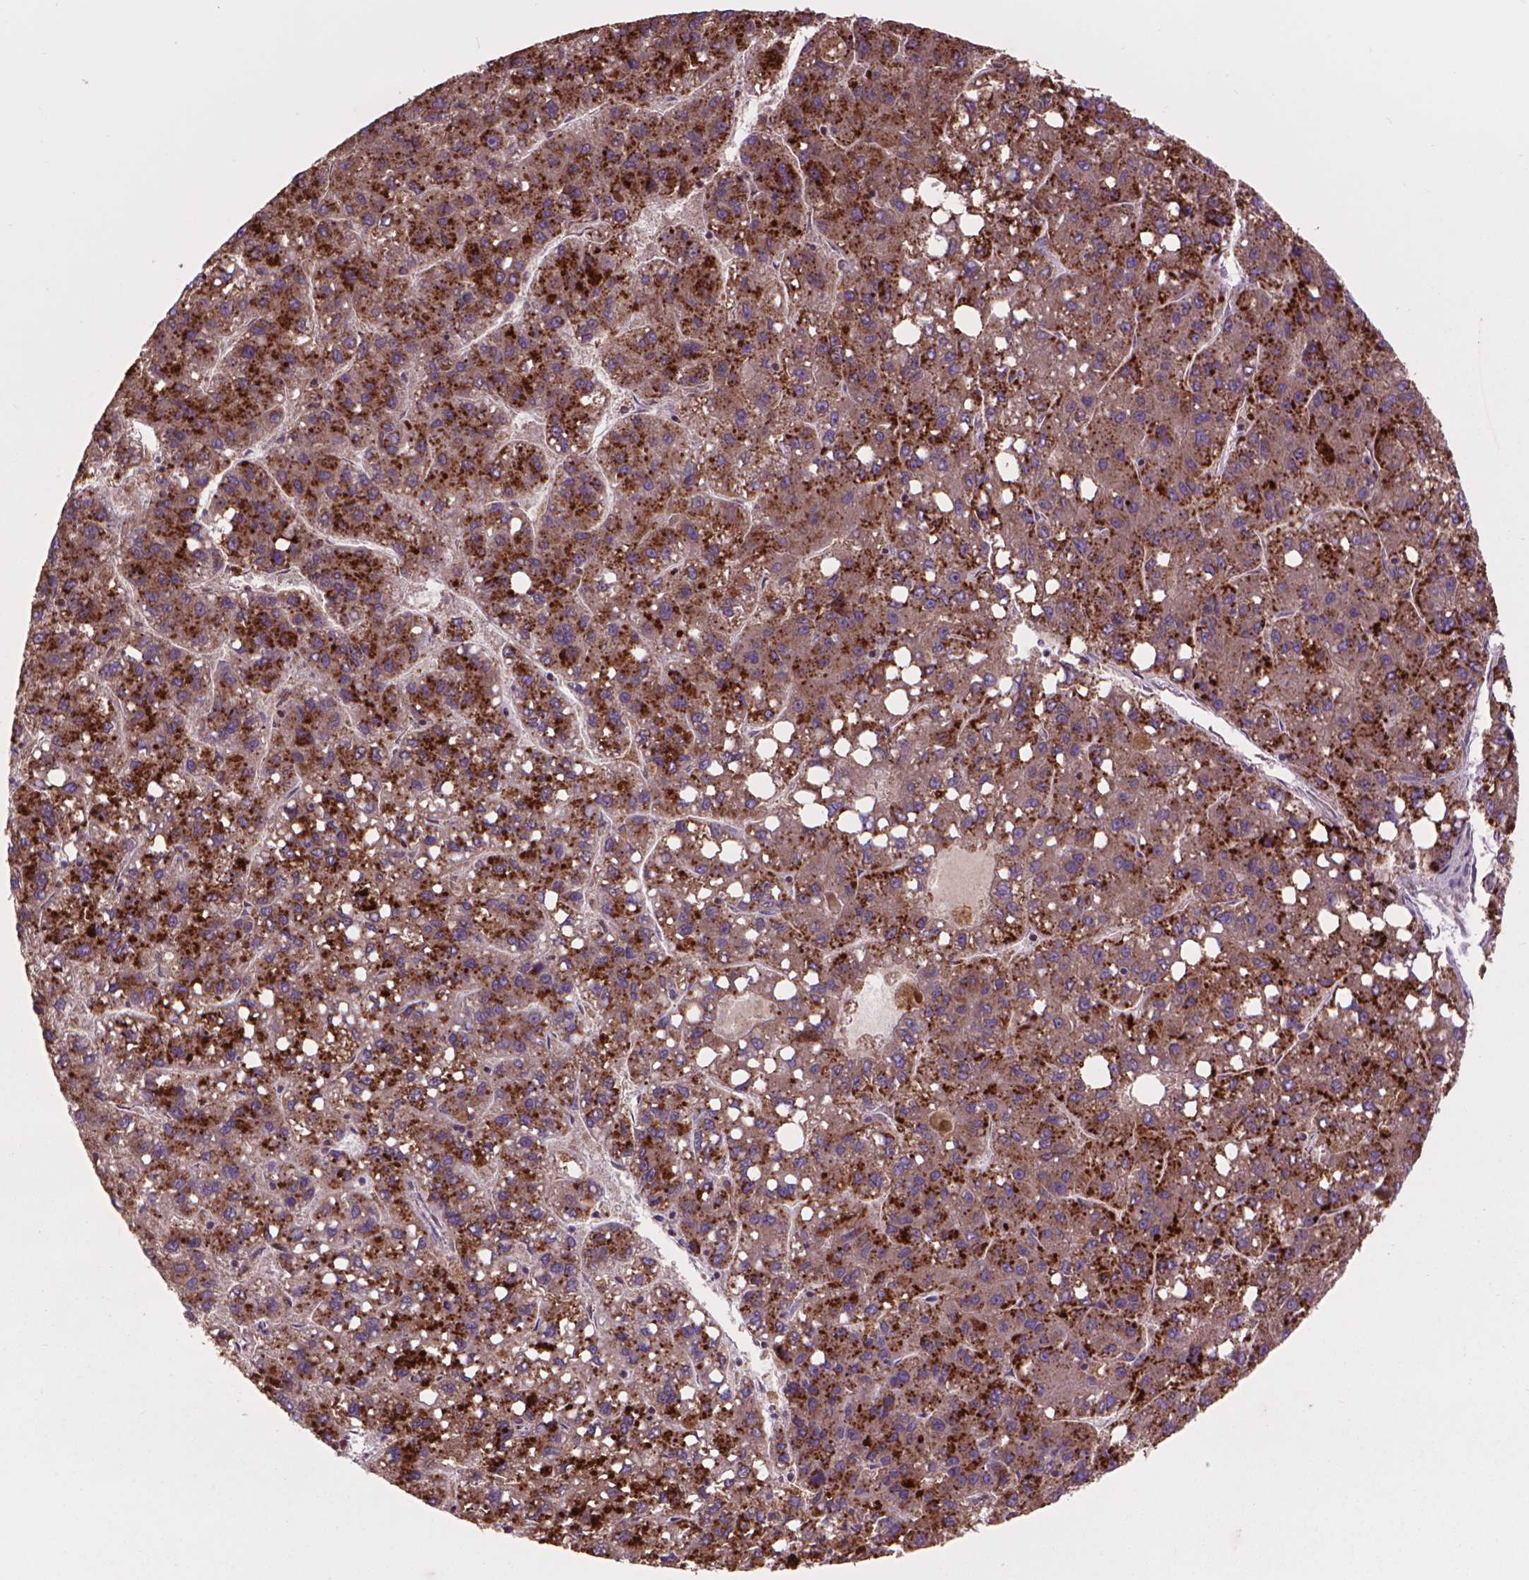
{"staining": {"intensity": "strong", "quantity": ">75%", "location": "cytoplasmic/membranous"}, "tissue": "liver cancer", "cell_type": "Tumor cells", "image_type": "cancer", "snomed": [{"axis": "morphology", "description": "Carcinoma, Hepatocellular, NOS"}, {"axis": "topography", "description": "Liver"}], "caption": "A high amount of strong cytoplasmic/membranous positivity is appreciated in about >75% of tumor cells in liver hepatocellular carcinoma tissue.", "gene": "GLB1", "patient": {"sex": "female", "age": 82}}